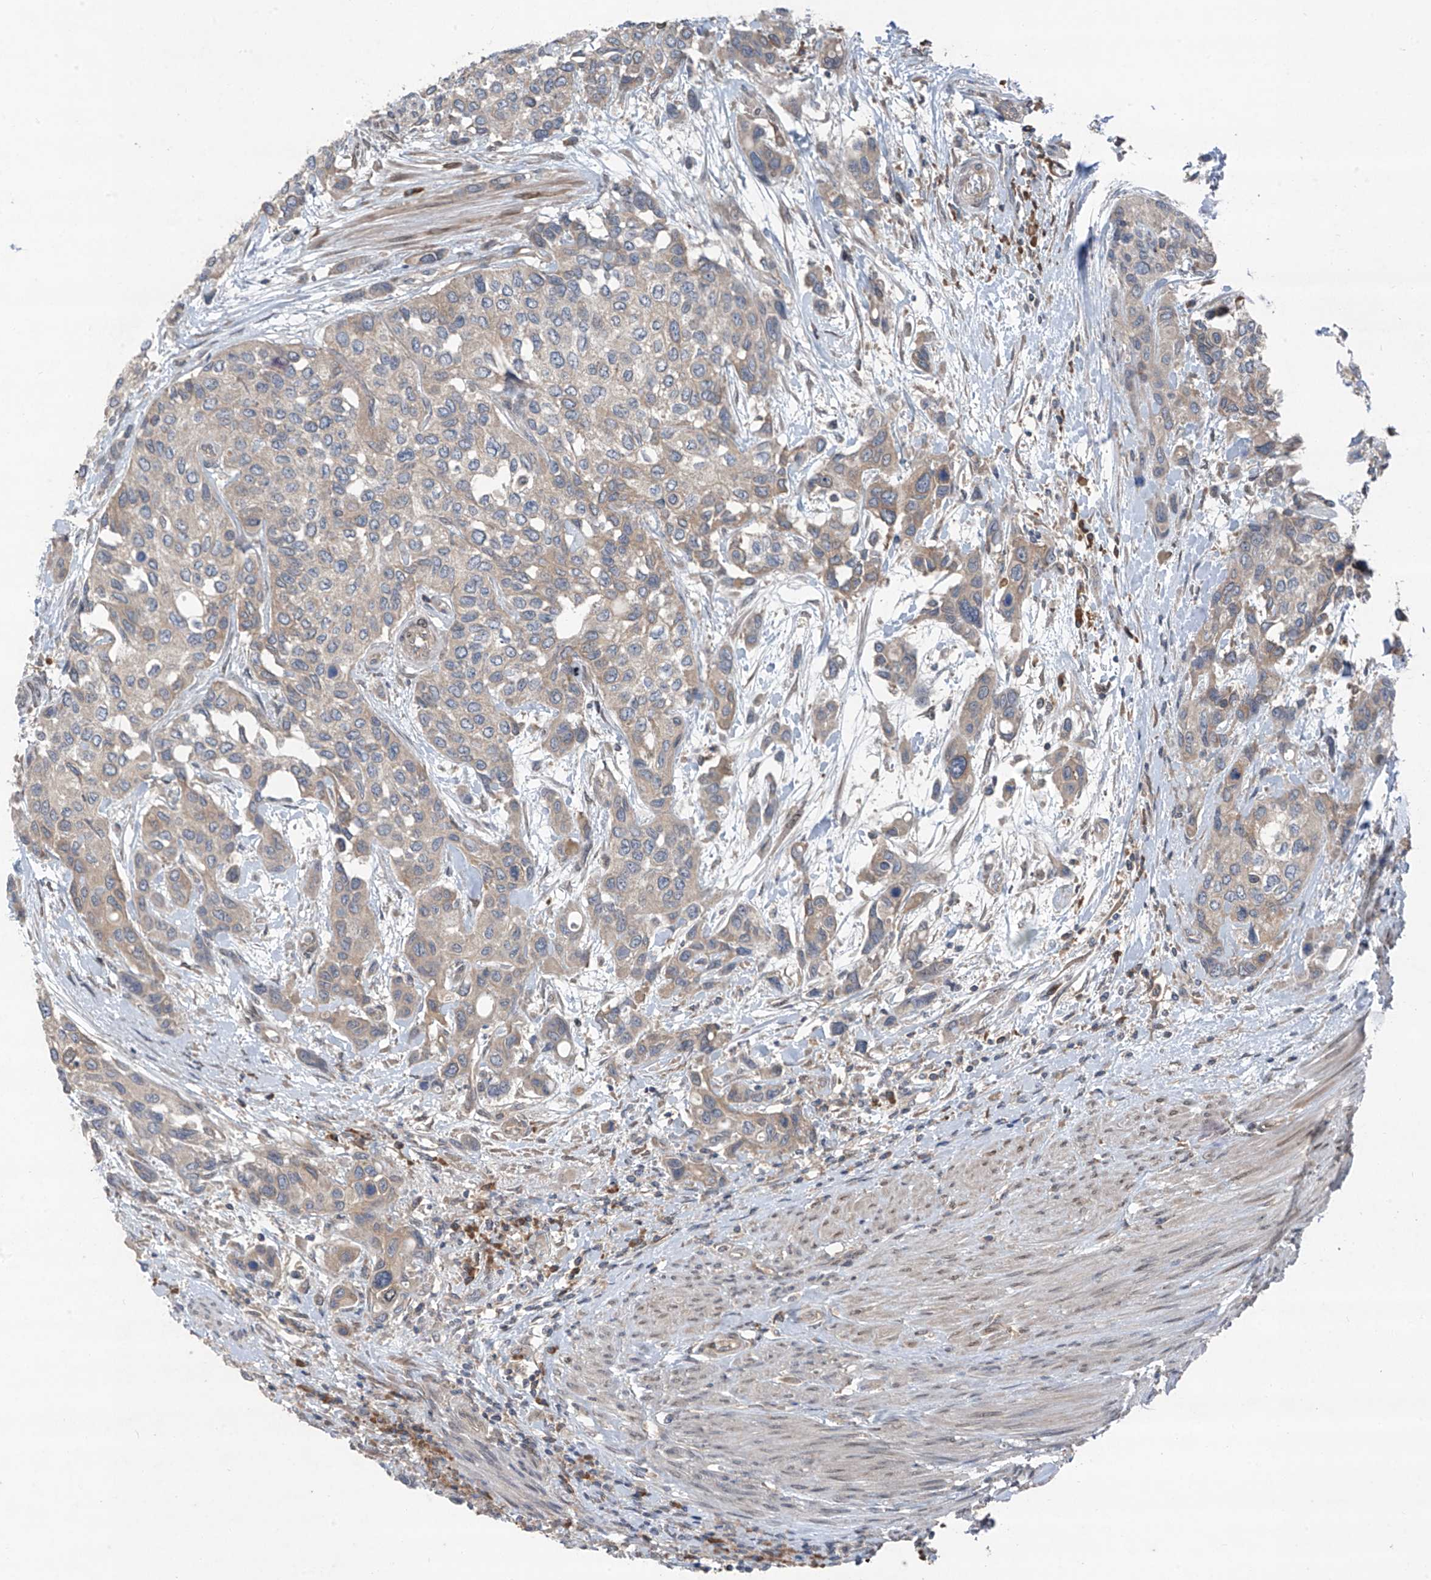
{"staining": {"intensity": "negative", "quantity": "none", "location": "none"}, "tissue": "urothelial cancer", "cell_type": "Tumor cells", "image_type": "cancer", "snomed": [{"axis": "morphology", "description": "Normal tissue, NOS"}, {"axis": "morphology", "description": "Urothelial carcinoma, High grade"}, {"axis": "topography", "description": "Vascular tissue"}, {"axis": "topography", "description": "Urinary bladder"}], "caption": "This is a image of immunohistochemistry (IHC) staining of urothelial cancer, which shows no positivity in tumor cells. (Brightfield microscopy of DAB IHC at high magnification).", "gene": "FOXRED2", "patient": {"sex": "female", "age": 56}}